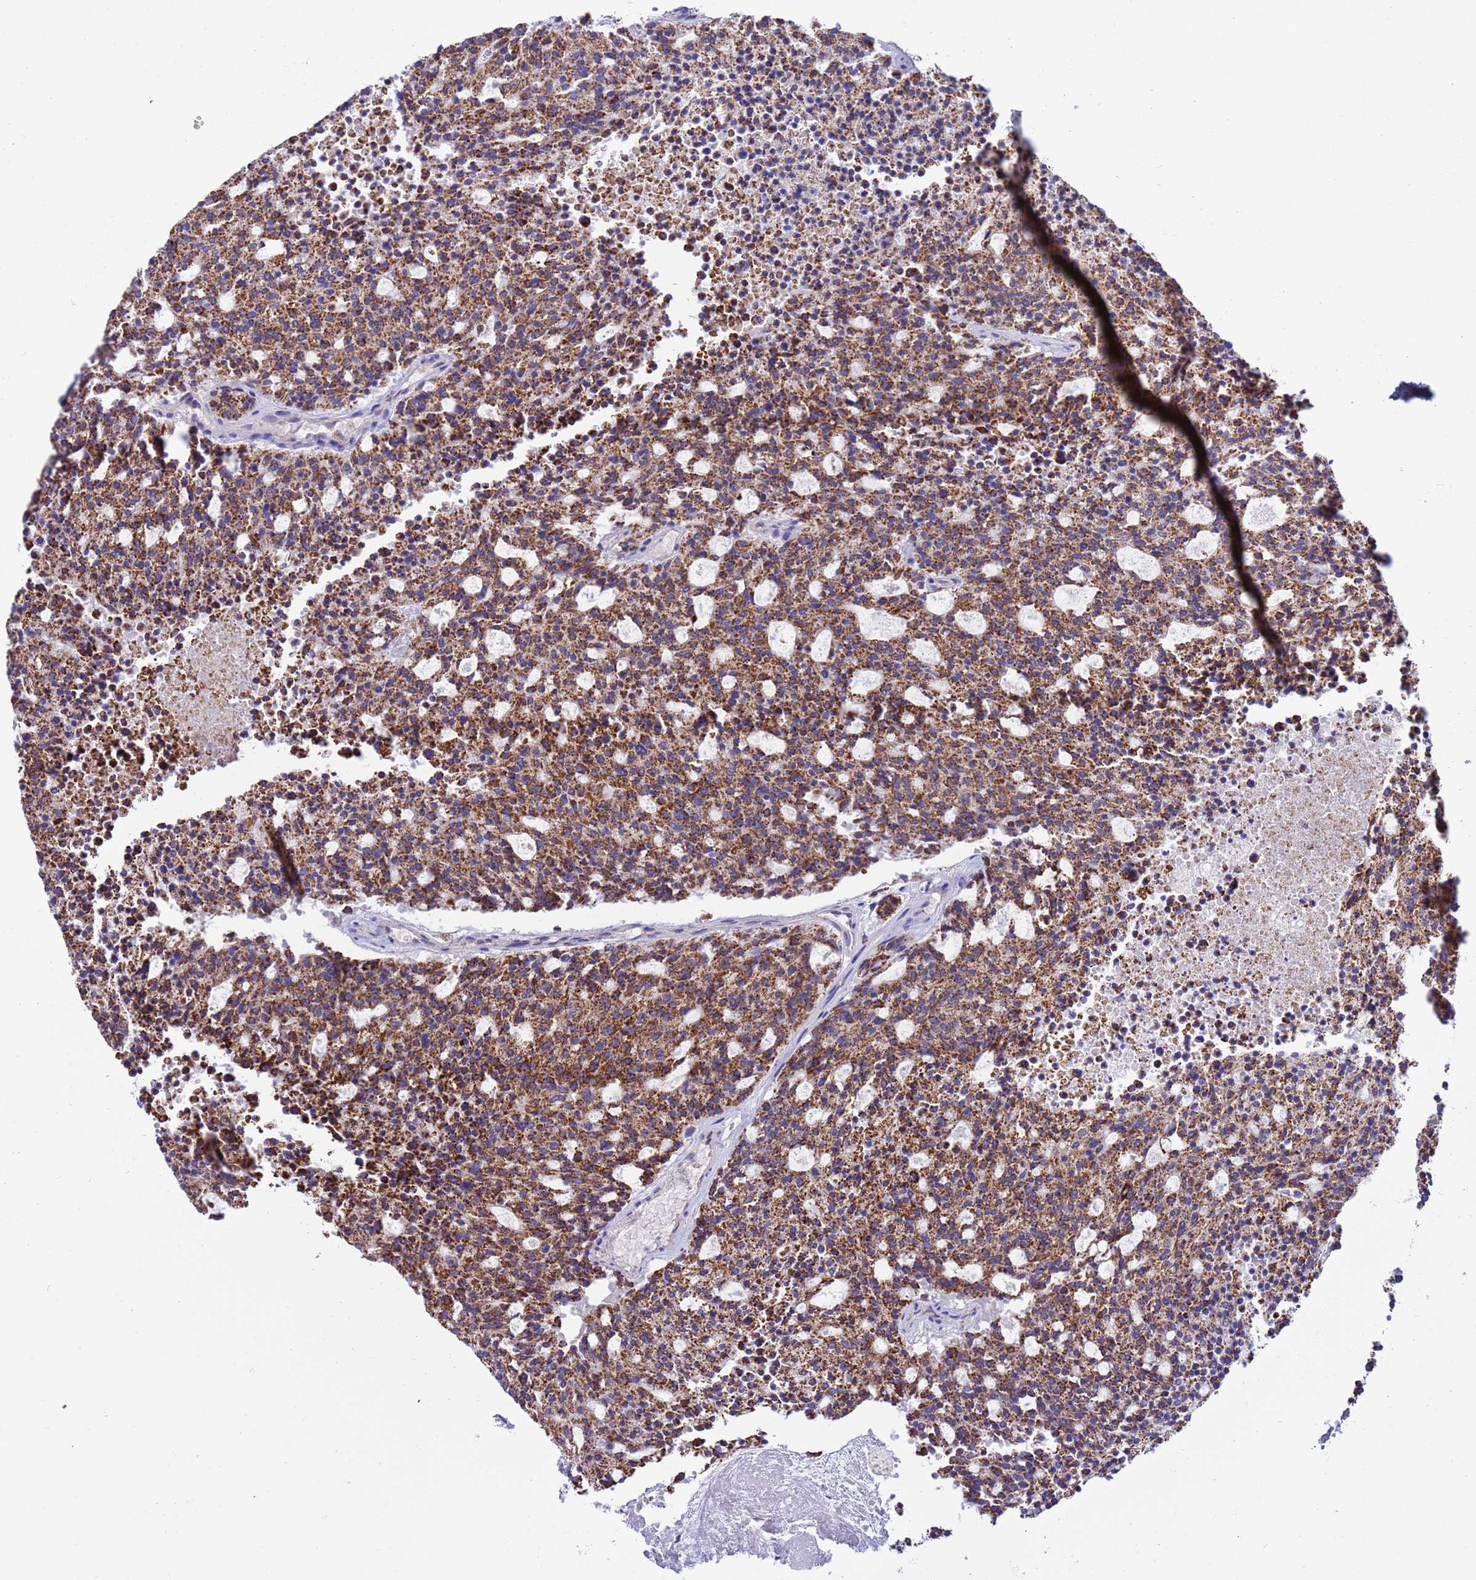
{"staining": {"intensity": "strong", "quantity": ">75%", "location": "cytoplasmic/membranous"}, "tissue": "carcinoid", "cell_type": "Tumor cells", "image_type": "cancer", "snomed": [{"axis": "morphology", "description": "Carcinoid, malignant, NOS"}, {"axis": "topography", "description": "Pancreas"}], "caption": "A photomicrograph of human malignant carcinoid stained for a protein displays strong cytoplasmic/membranous brown staining in tumor cells. The protein is stained brown, and the nuclei are stained in blue (DAB (3,3'-diaminobenzidine) IHC with brightfield microscopy, high magnification).", "gene": "RNF165", "patient": {"sex": "female", "age": 54}}